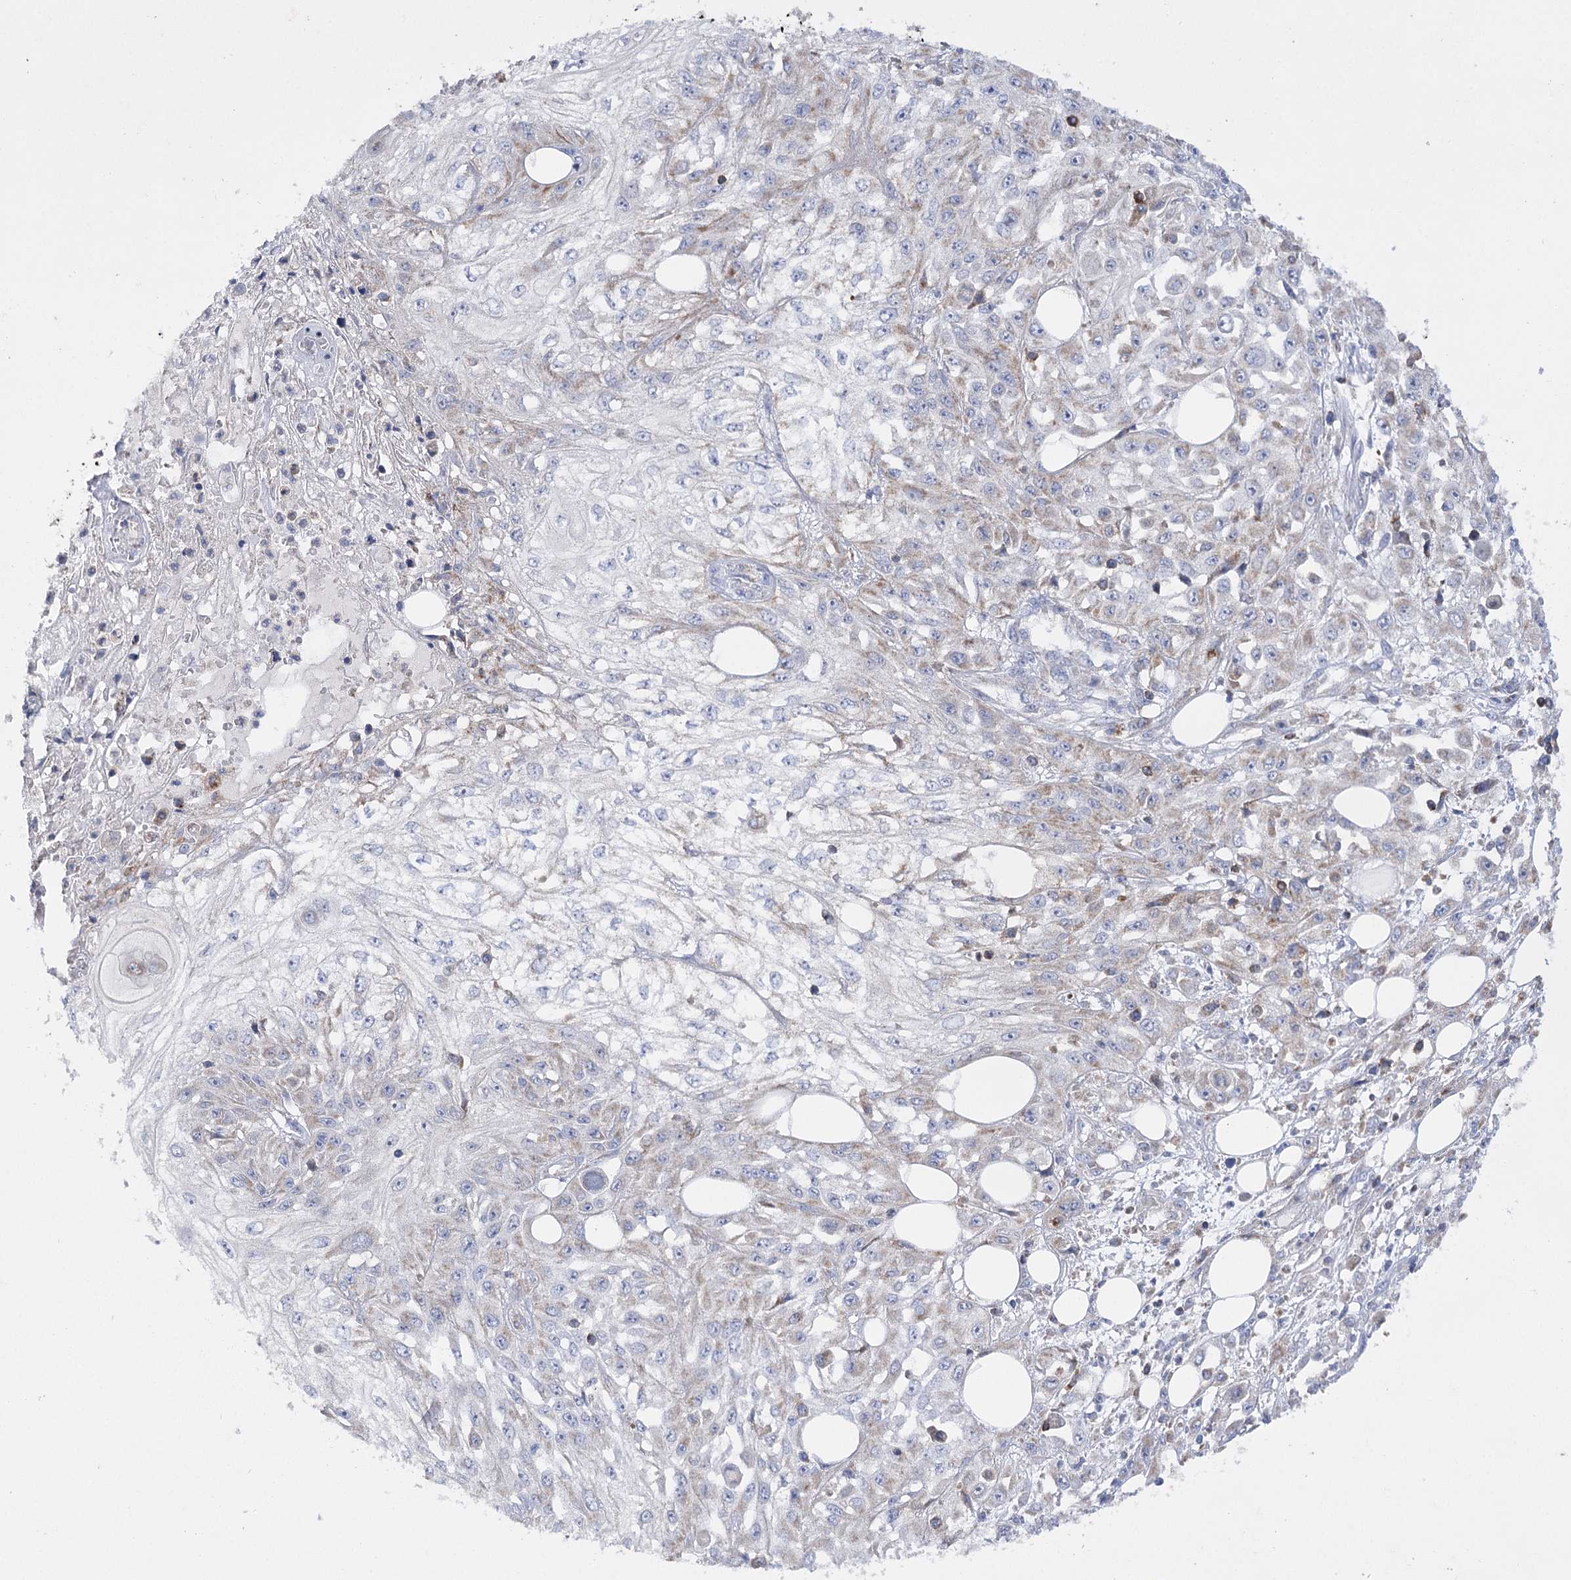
{"staining": {"intensity": "weak", "quantity": "25%-75%", "location": "cytoplasmic/membranous"}, "tissue": "skin cancer", "cell_type": "Tumor cells", "image_type": "cancer", "snomed": [{"axis": "morphology", "description": "Squamous cell carcinoma, NOS"}, {"axis": "morphology", "description": "Squamous cell carcinoma, metastatic, NOS"}, {"axis": "topography", "description": "Skin"}, {"axis": "topography", "description": "Lymph node"}], "caption": "Human skin squamous cell carcinoma stained with a protein marker shows weak staining in tumor cells.", "gene": "COX15", "patient": {"sex": "male", "age": 75}}